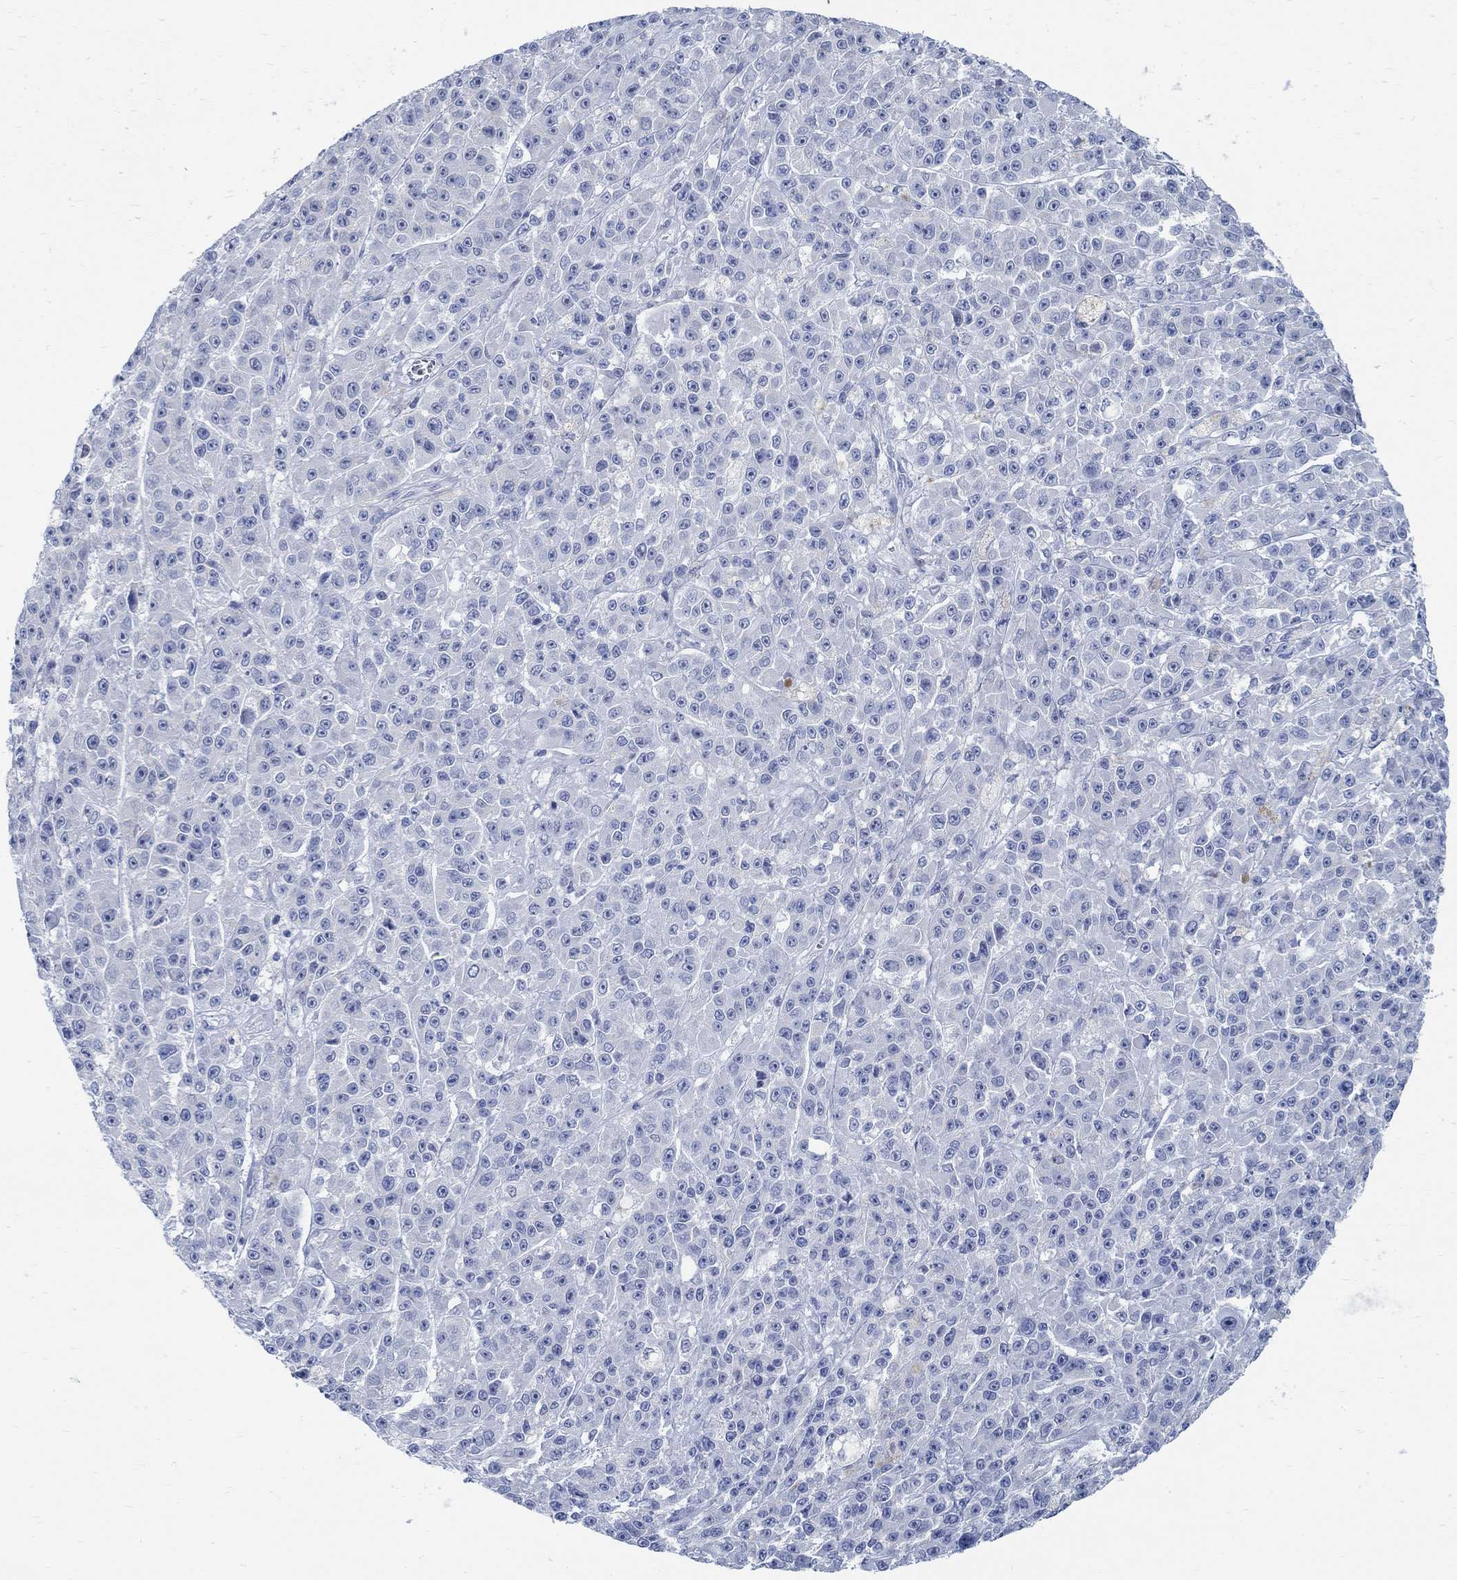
{"staining": {"intensity": "negative", "quantity": "none", "location": "none"}, "tissue": "melanoma", "cell_type": "Tumor cells", "image_type": "cancer", "snomed": [{"axis": "morphology", "description": "Malignant melanoma, NOS"}, {"axis": "topography", "description": "Skin"}], "caption": "Tumor cells show no significant expression in malignant melanoma.", "gene": "RBM20", "patient": {"sex": "female", "age": 58}}